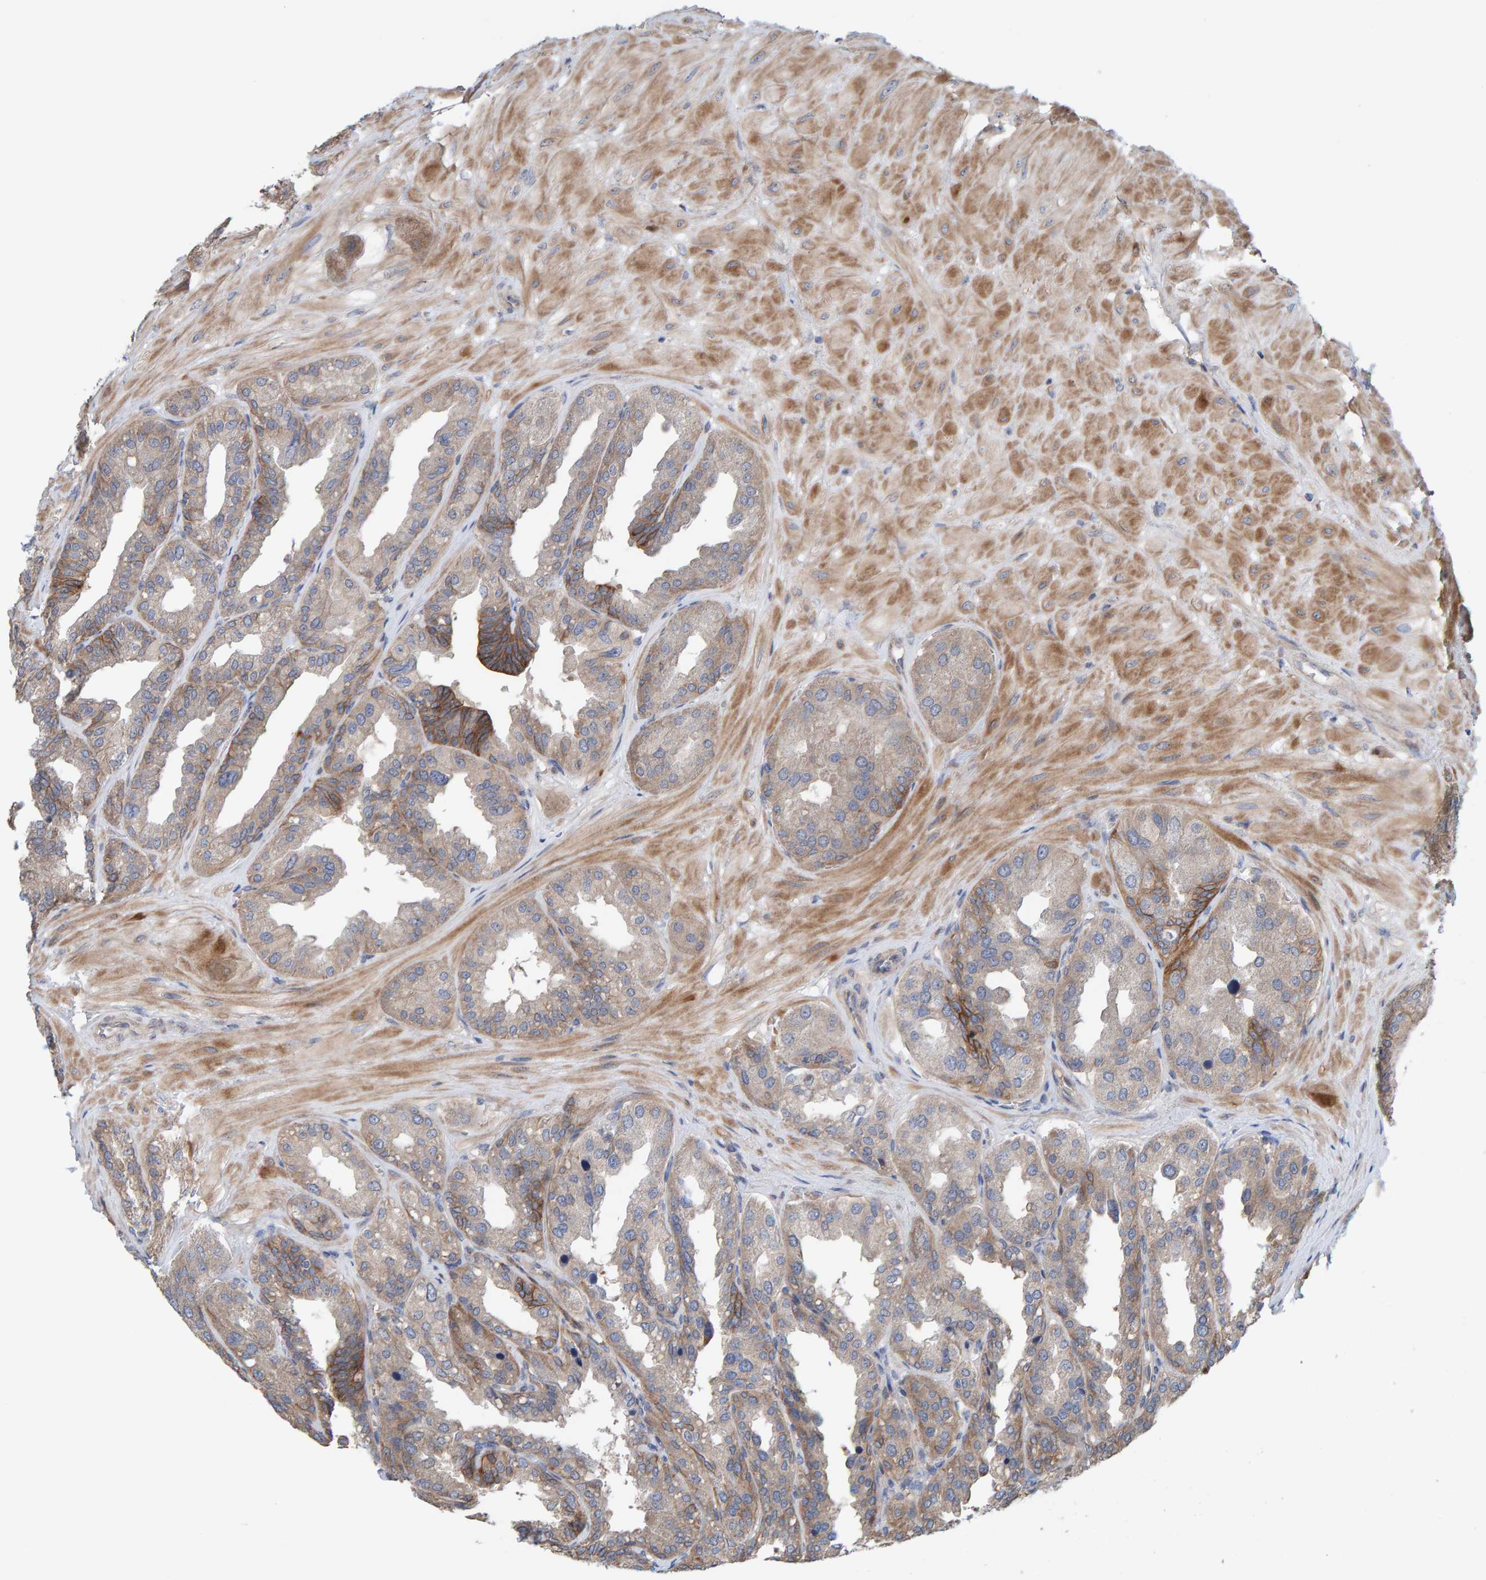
{"staining": {"intensity": "moderate", "quantity": "25%-75%", "location": "cytoplasmic/membranous"}, "tissue": "seminal vesicle", "cell_type": "Glandular cells", "image_type": "normal", "snomed": [{"axis": "morphology", "description": "Normal tissue, NOS"}, {"axis": "topography", "description": "Prostate"}, {"axis": "topography", "description": "Seminal veicle"}], "caption": "Immunohistochemical staining of unremarkable human seminal vesicle shows medium levels of moderate cytoplasmic/membranous expression in about 25%-75% of glandular cells.", "gene": "LRSAM1", "patient": {"sex": "male", "age": 51}}